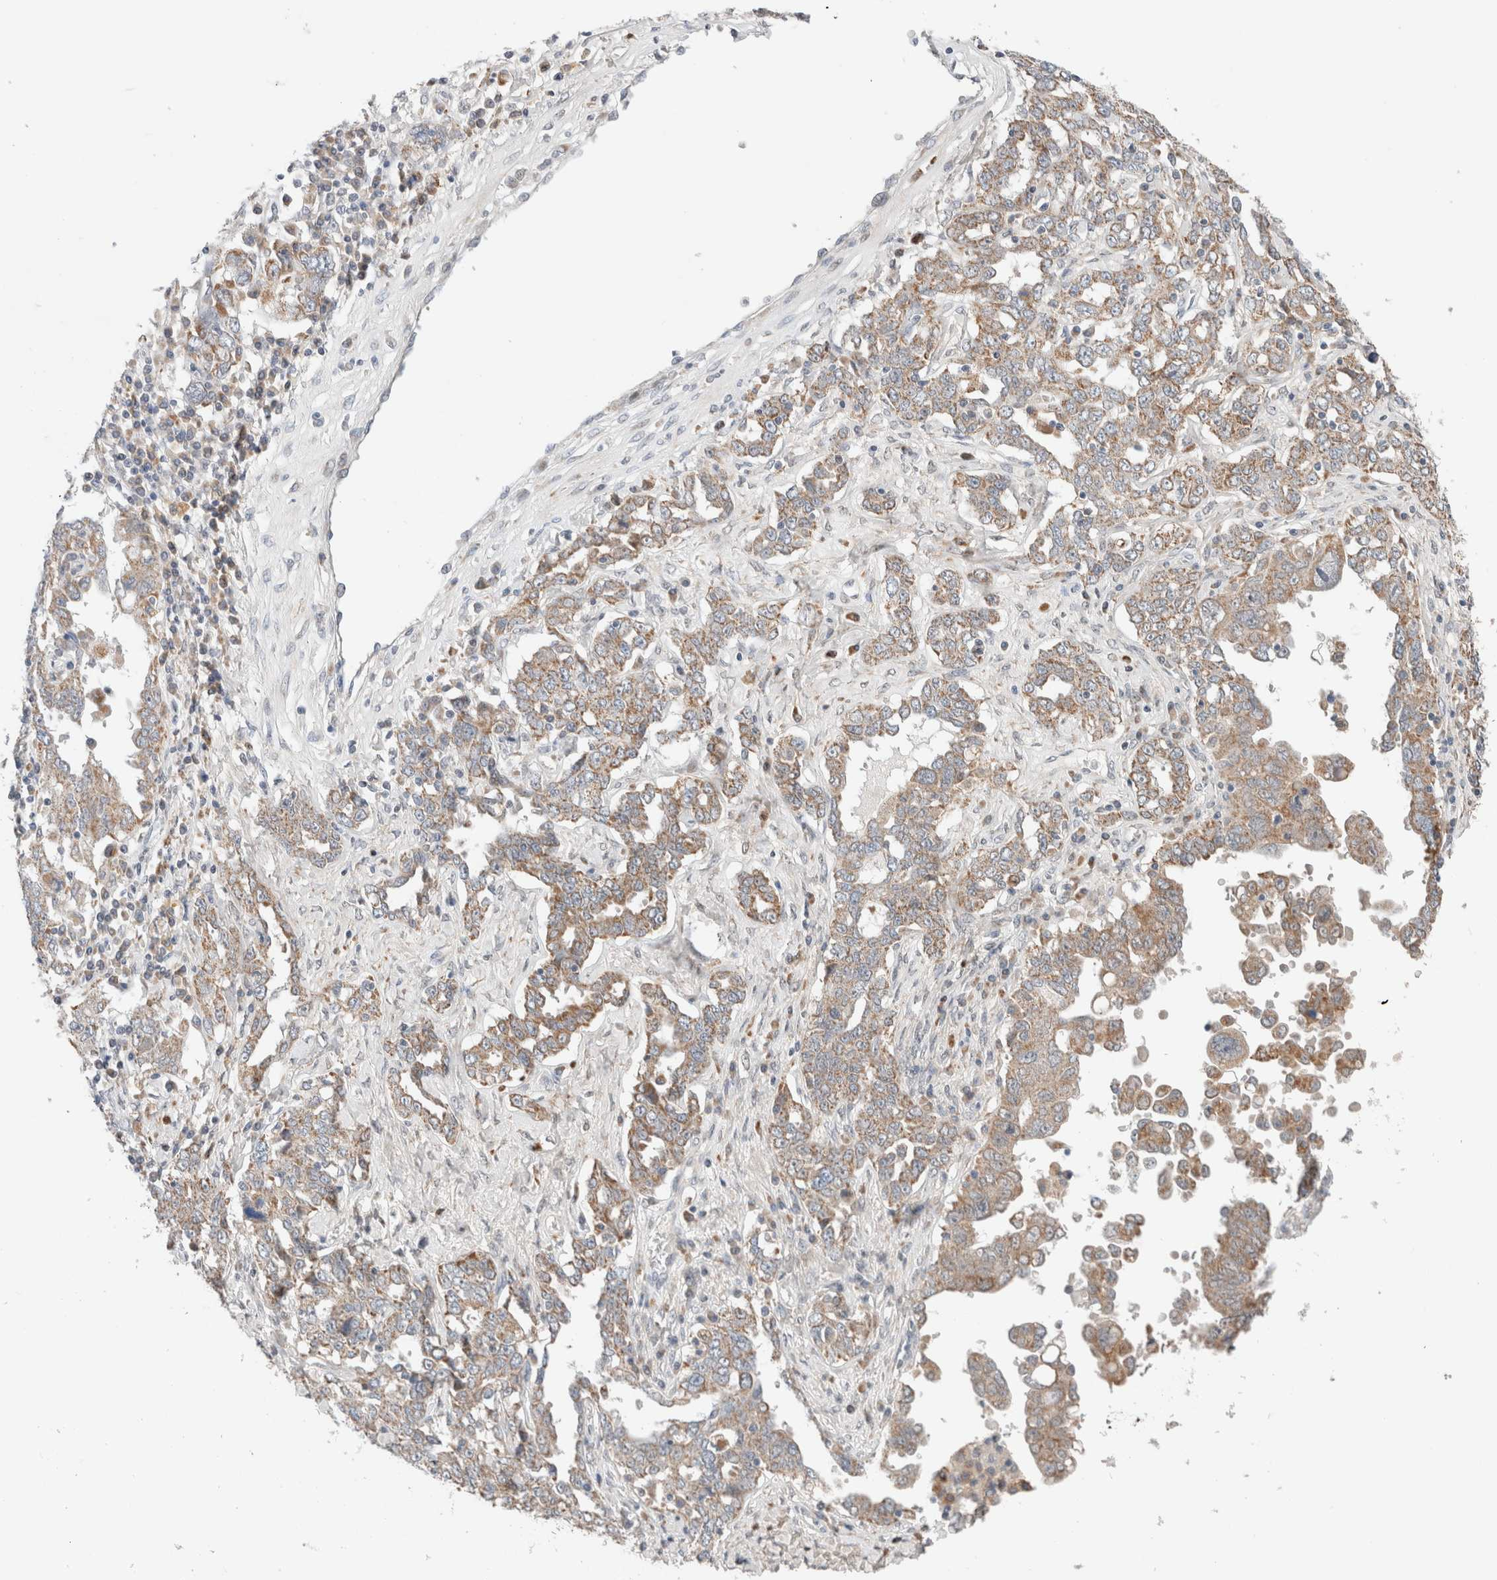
{"staining": {"intensity": "moderate", "quantity": "25%-75%", "location": "cytoplasmic/membranous"}, "tissue": "ovarian cancer", "cell_type": "Tumor cells", "image_type": "cancer", "snomed": [{"axis": "morphology", "description": "Carcinoma, endometroid"}, {"axis": "topography", "description": "Ovary"}], "caption": "Human ovarian endometroid carcinoma stained for a protein (brown) demonstrates moderate cytoplasmic/membranous positive staining in approximately 25%-75% of tumor cells.", "gene": "ERI3", "patient": {"sex": "female", "age": 62}}